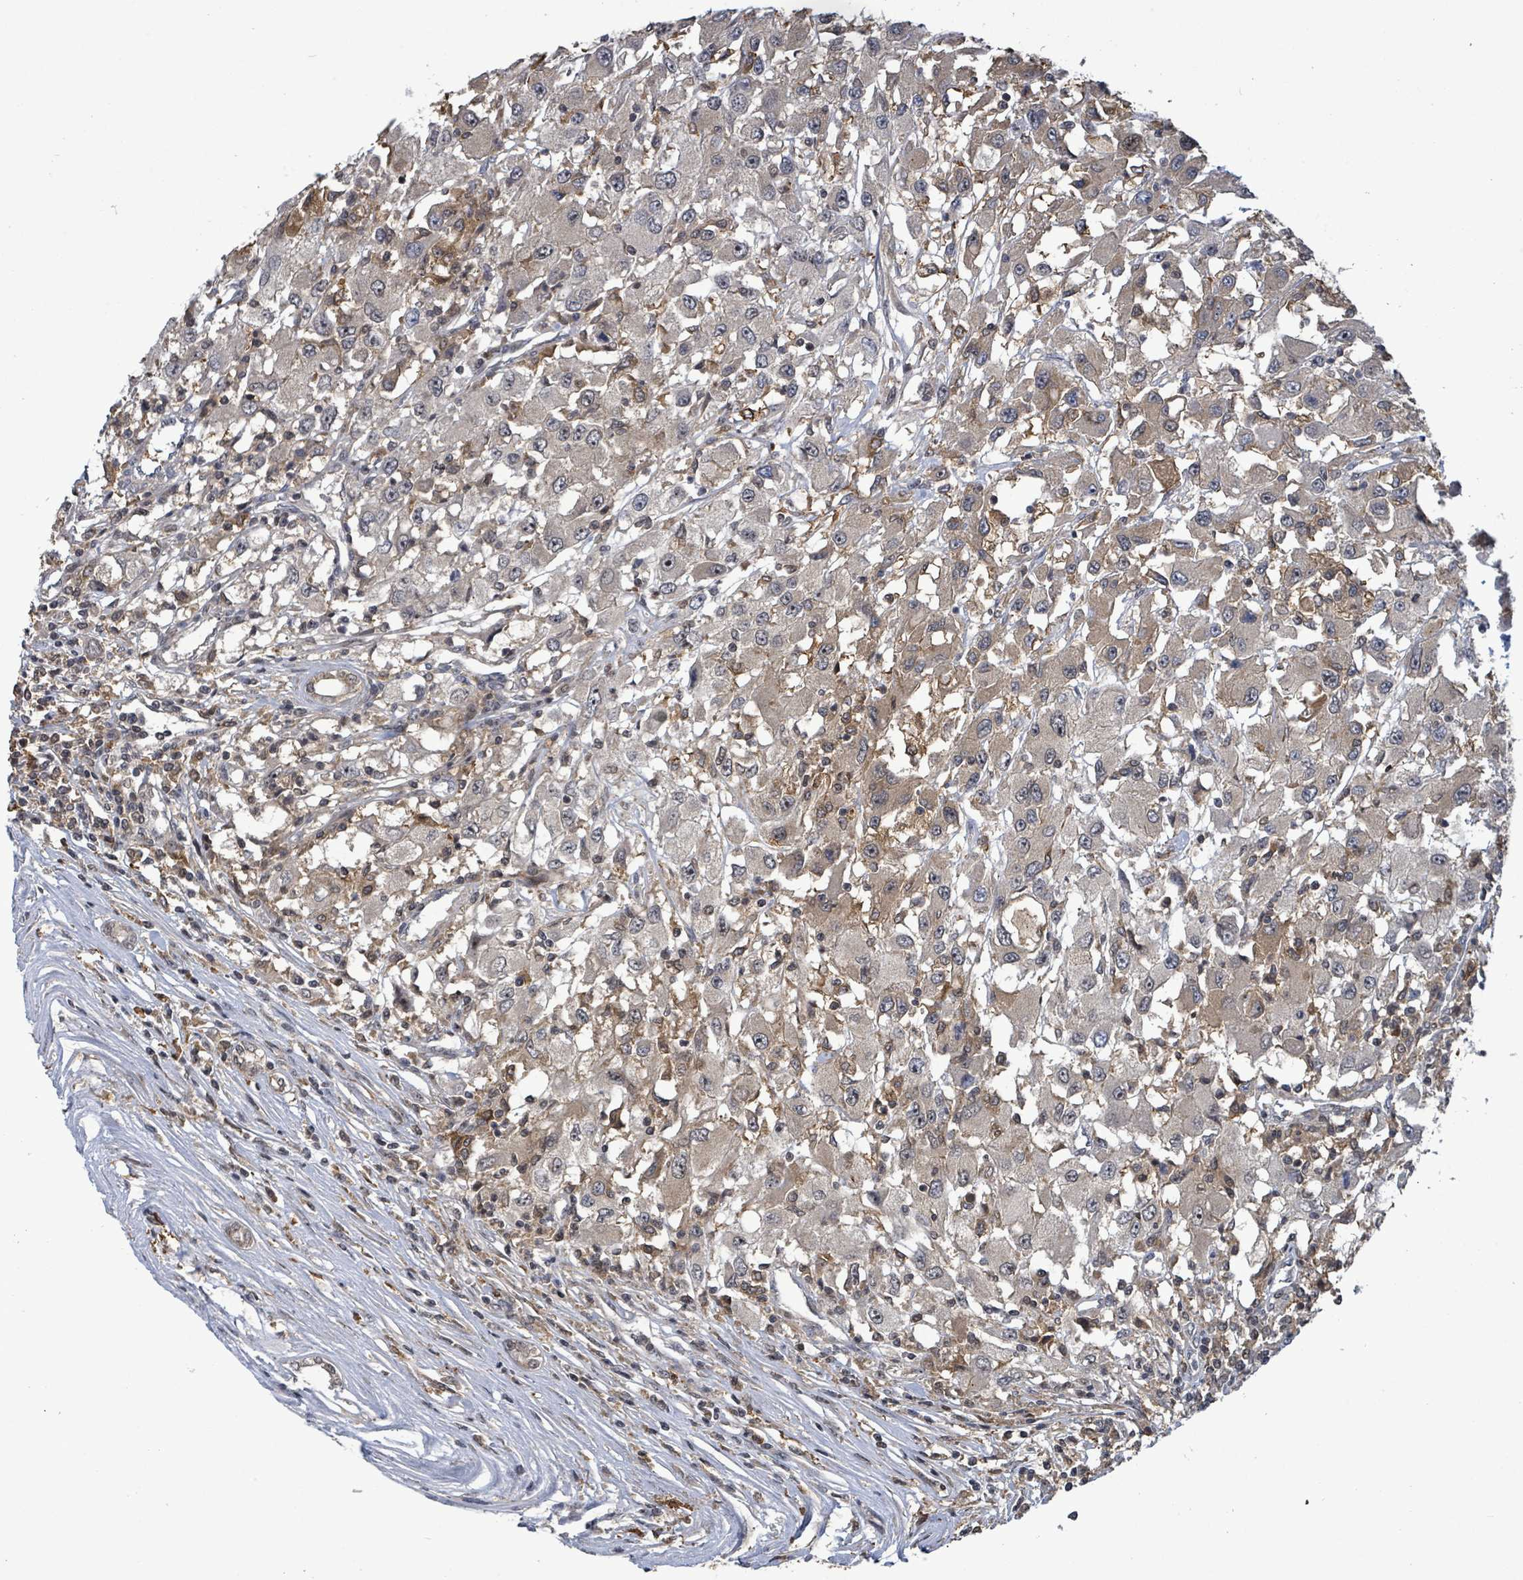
{"staining": {"intensity": "weak", "quantity": "<25%", "location": "cytoplasmic/membranous"}, "tissue": "renal cancer", "cell_type": "Tumor cells", "image_type": "cancer", "snomed": [{"axis": "morphology", "description": "Adenocarcinoma, NOS"}, {"axis": "topography", "description": "Kidney"}], "caption": "Immunohistochemical staining of human renal adenocarcinoma shows no significant expression in tumor cells.", "gene": "FBXO6", "patient": {"sex": "female", "age": 67}}